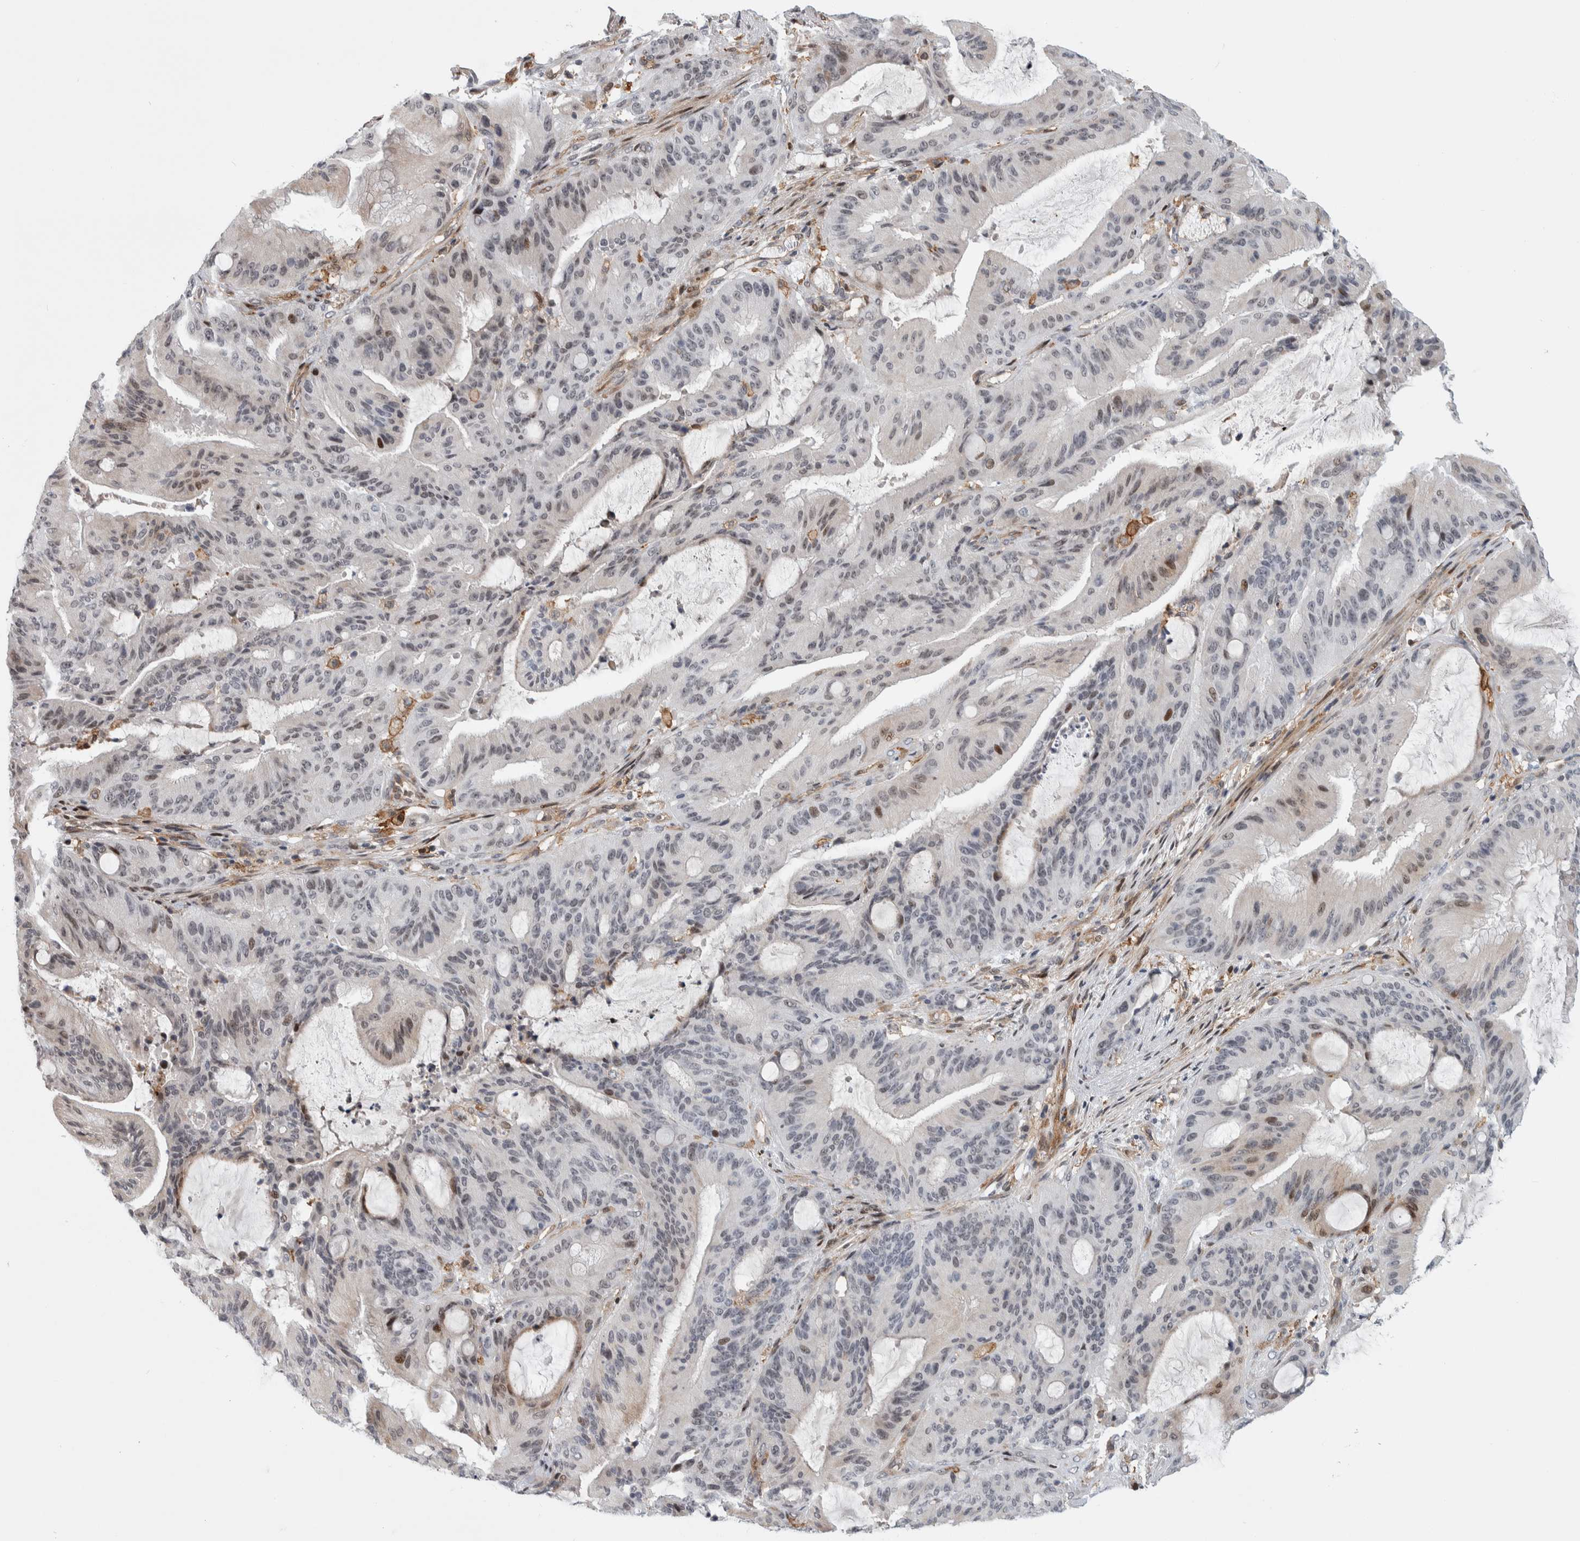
{"staining": {"intensity": "weak", "quantity": "25%-75%", "location": "nuclear"}, "tissue": "liver cancer", "cell_type": "Tumor cells", "image_type": "cancer", "snomed": [{"axis": "morphology", "description": "Normal tissue, NOS"}, {"axis": "morphology", "description": "Cholangiocarcinoma"}, {"axis": "topography", "description": "Liver"}, {"axis": "topography", "description": "Peripheral nerve tissue"}], "caption": "Tumor cells reveal low levels of weak nuclear expression in about 25%-75% of cells in human liver cholangiocarcinoma.", "gene": "MSL1", "patient": {"sex": "female", "age": 73}}